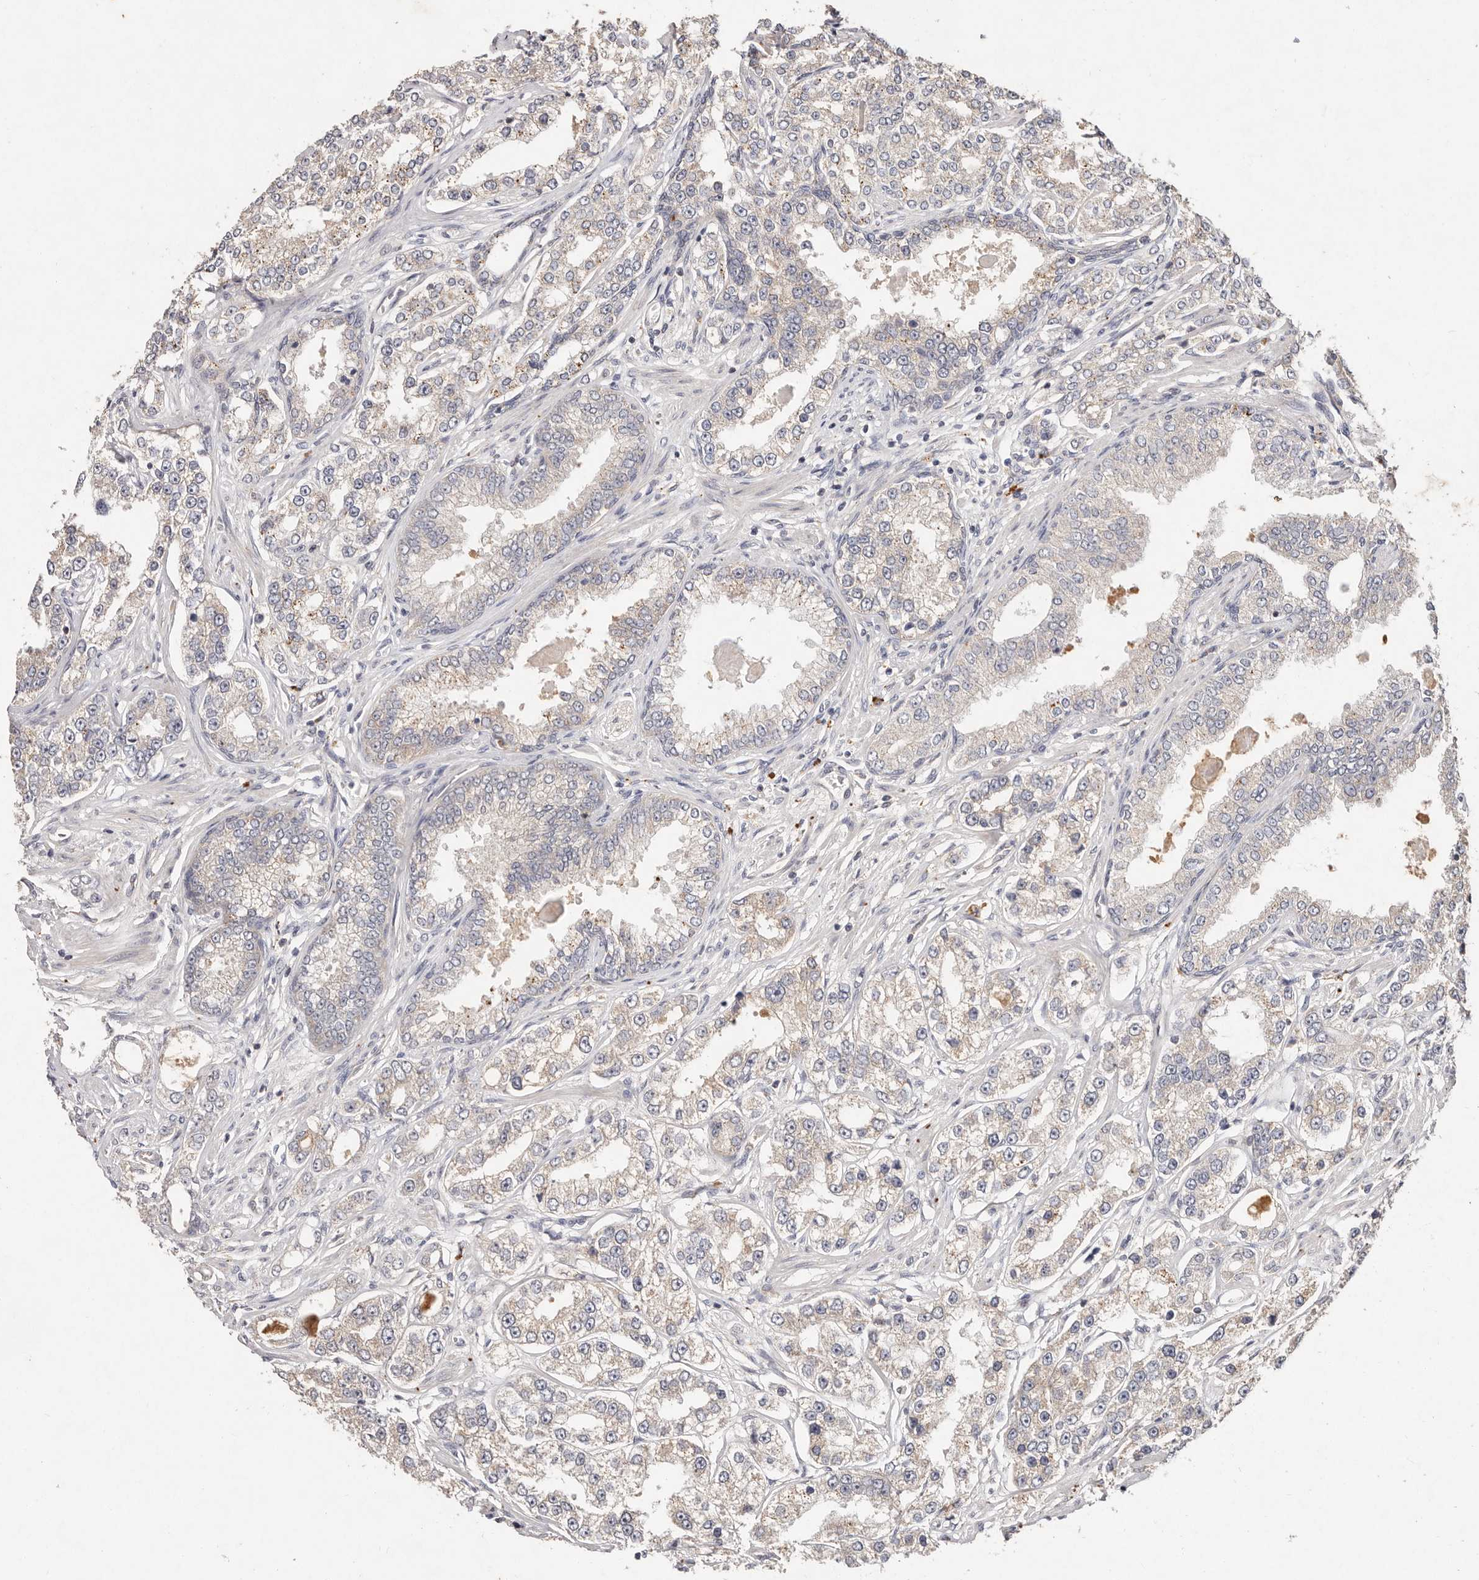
{"staining": {"intensity": "negative", "quantity": "none", "location": "none"}, "tissue": "prostate cancer", "cell_type": "Tumor cells", "image_type": "cancer", "snomed": [{"axis": "morphology", "description": "Normal tissue, NOS"}, {"axis": "morphology", "description": "Adenocarcinoma, High grade"}, {"axis": "topography", "description": "Prostate"}], "caption": "Immunohistochemical staining of adenocarcinoma (high-grade) (prostate) reveals no significant positivity in tumor cells. (DAB (3,3'-diaminobenzidine) immunohistochemistry visualized using brightfield microscopy, high magnification).", "gene": "THBS3", "patient": {"sex": "male", "age": 83}}